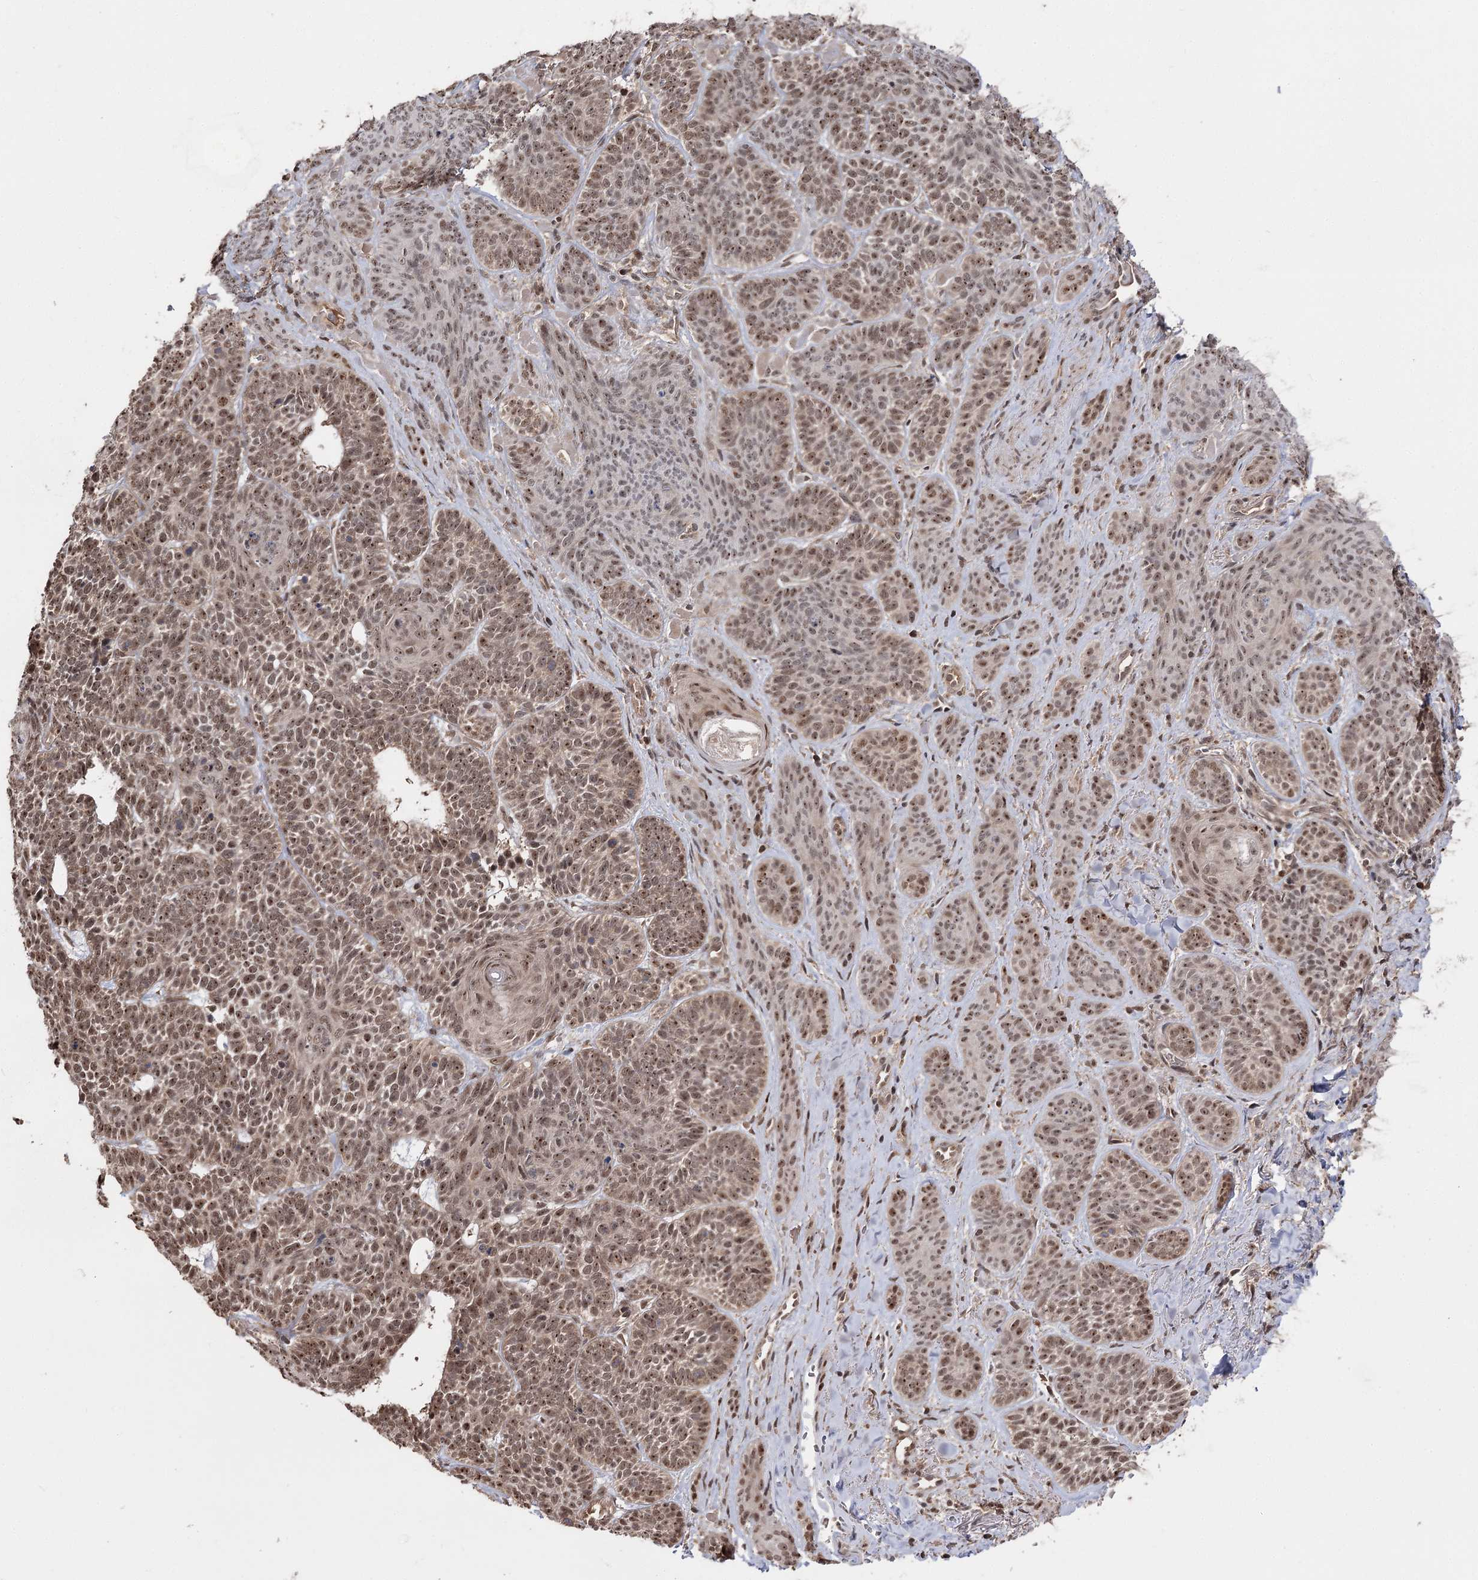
{"staining": {"intensity": "moderate", "quantity": ">75%", "location": "nuclear"}, "tissue": "skin cancer", "cell_type": "Tumor cells", "image_type": "cancer", "snomed": [{"axis": "morphology", "description": "Basal cell carcinoma"}, {"axis": "topography", "description": "Skin"}], "caption": "Immunohistochemical staining of skin cancer displays medium levels of moderate nuclear positivity in approximately >75% of tumor cells.", "gene": "FAM53B", "patient": {"sex": "male", "age": 85}}